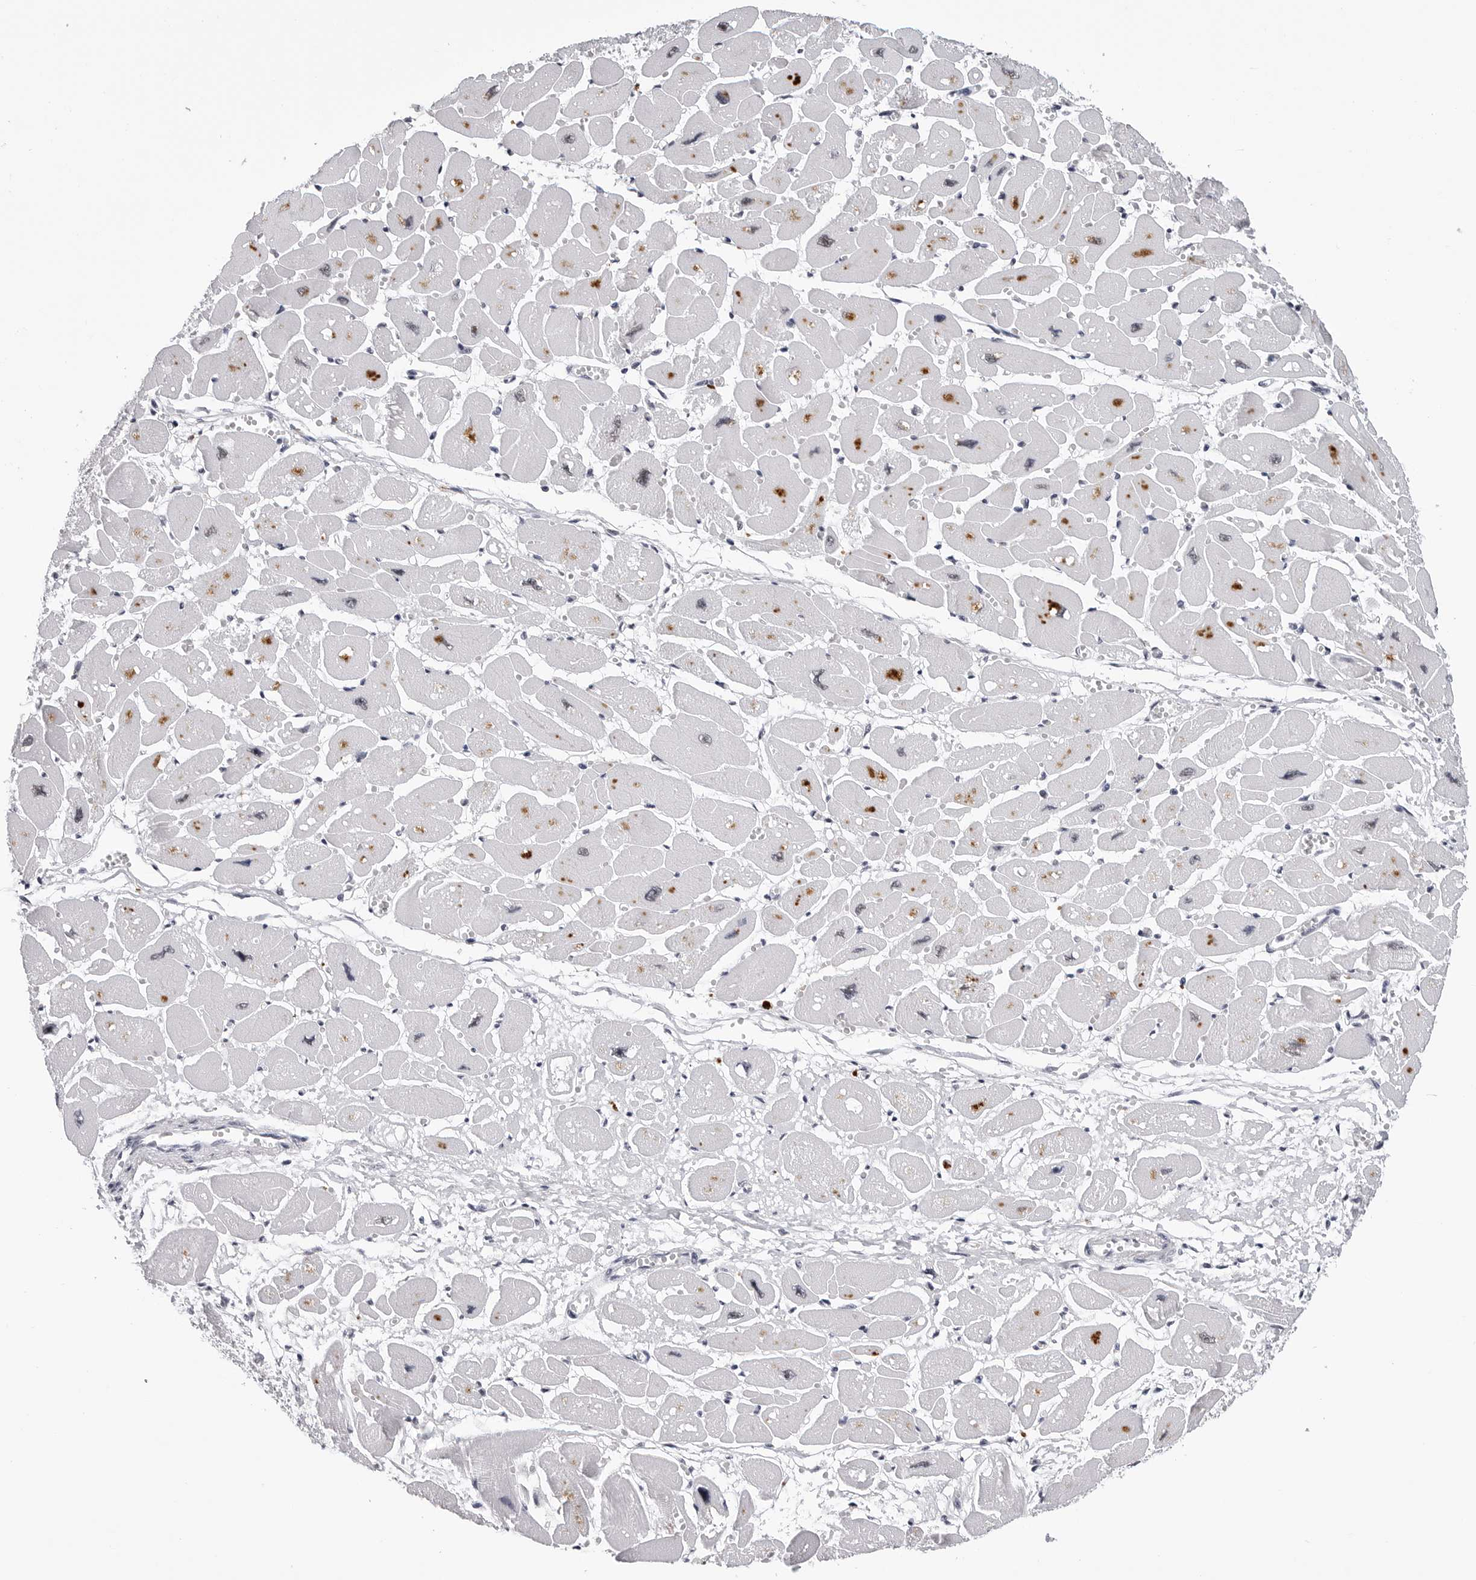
{"staining": {"intensity": "moderate", "quantity": "<25%", "location": "cytoplasmic/membranous"}, "tissue": "heart muscle", "cell_type": "Cardiomyocytes", "image_type": "normal", "snomed": [{"axis": "morphology", "description": "Normal tissue, NOS"}, {"axis": "topography", "description": "Heart"}], "caption": "This is an image of immunohistochemistry staining of normal heart muscle, which shows moderate staining in the cytoplasmic/membranous of cardiomyocytes.", "gene": "SF3B4", "patient": {"sex": "female", "age": 54}}